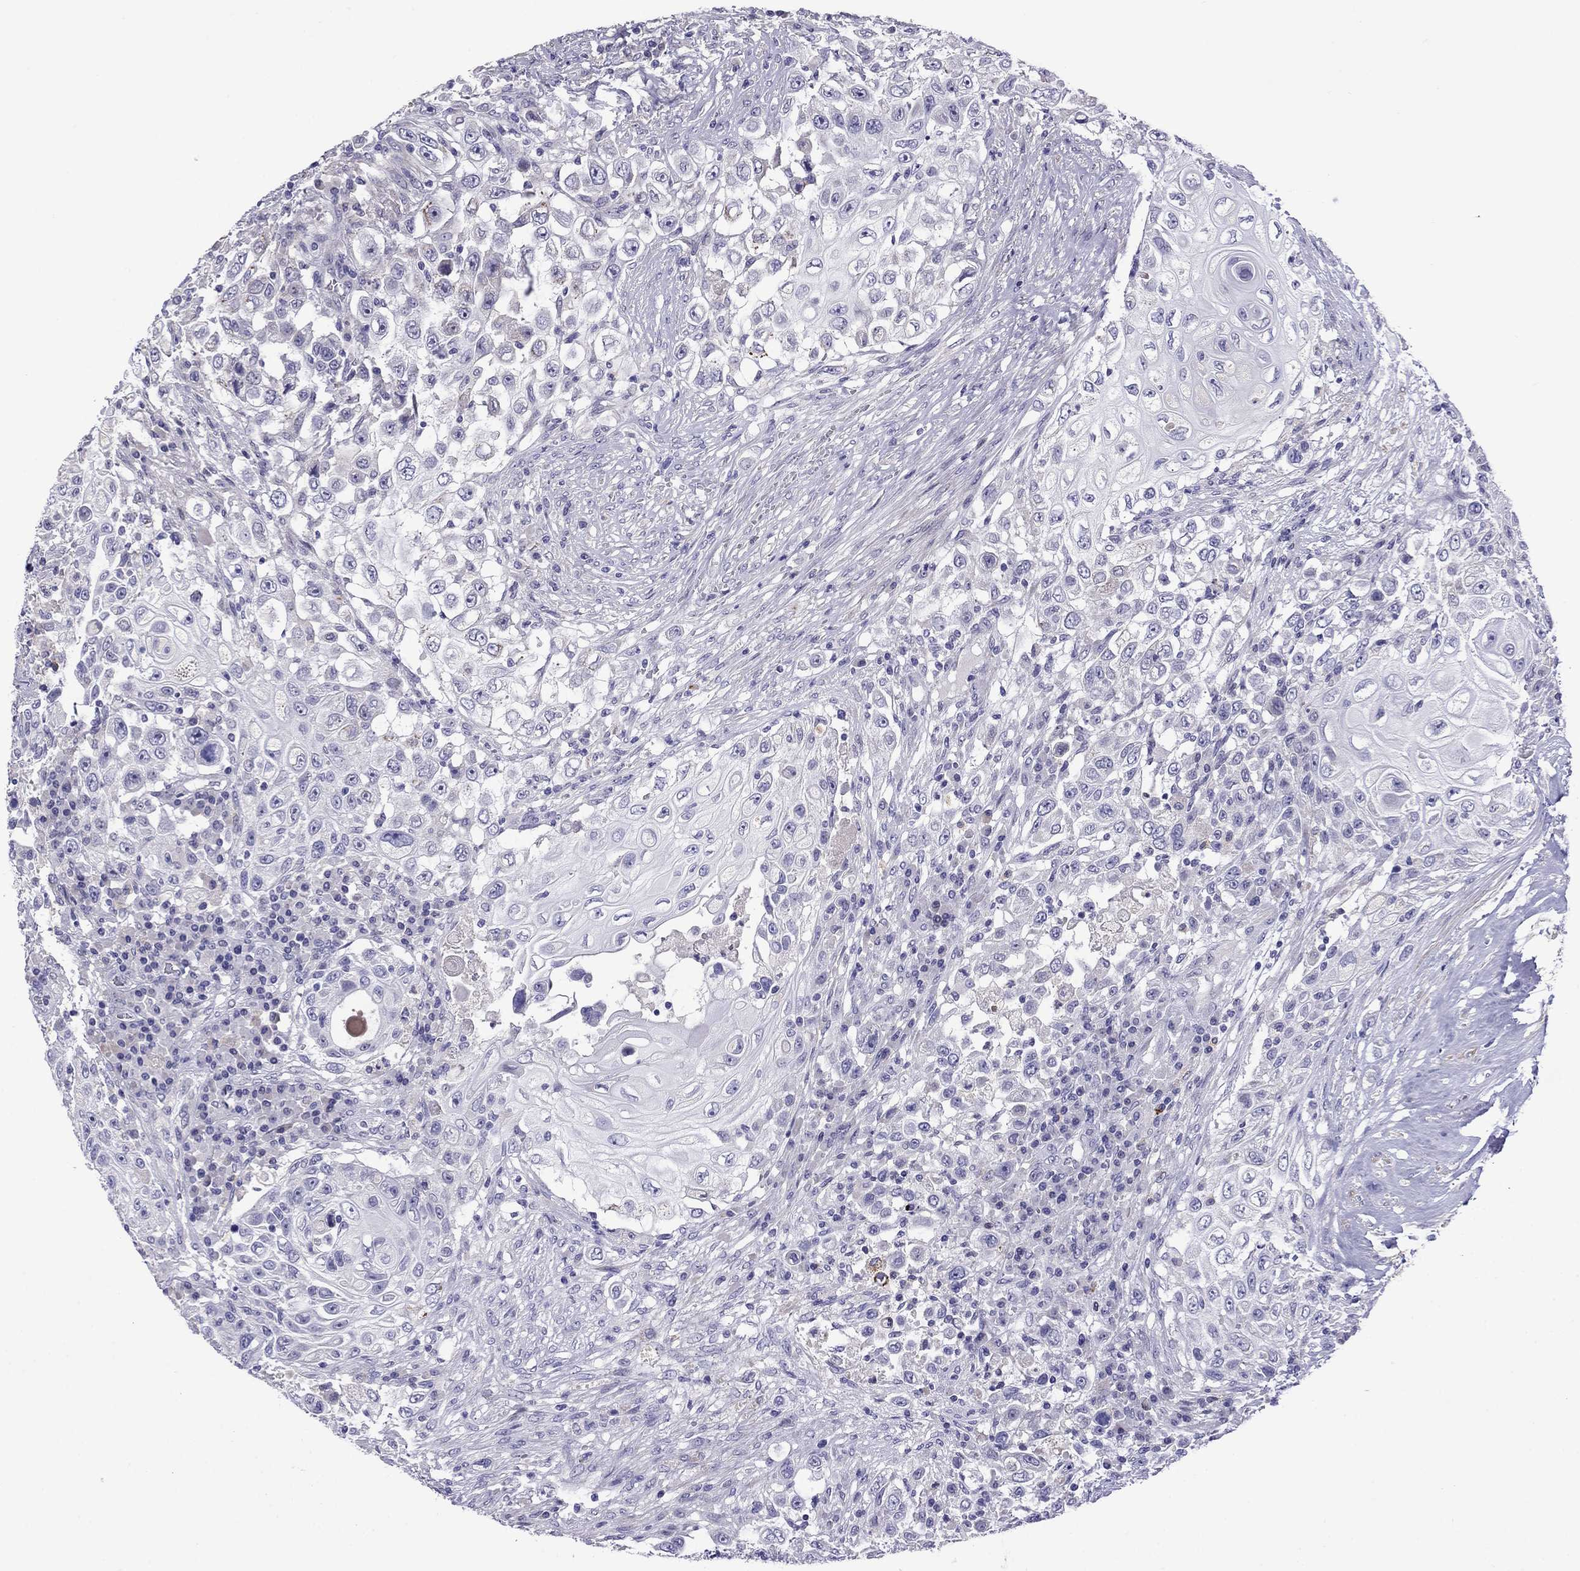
{"staining": {"intensity": "negative", "quantity": "none", "location": "none"}, "tissue": "urothelial cancer", "cell_type": "Tumor cells", "image_type": "cancer", "snomed": [{"axis": "morphology", "description": "Urothelial carcinoma, High grade"}, {"axis": "topography", "description": "Urinary bladder"}], "caption": "Tumor cells show no significant protein staining in urothelial cancer.", "gene": "STAR", "patient": {"sex": "female", "age": 56}}